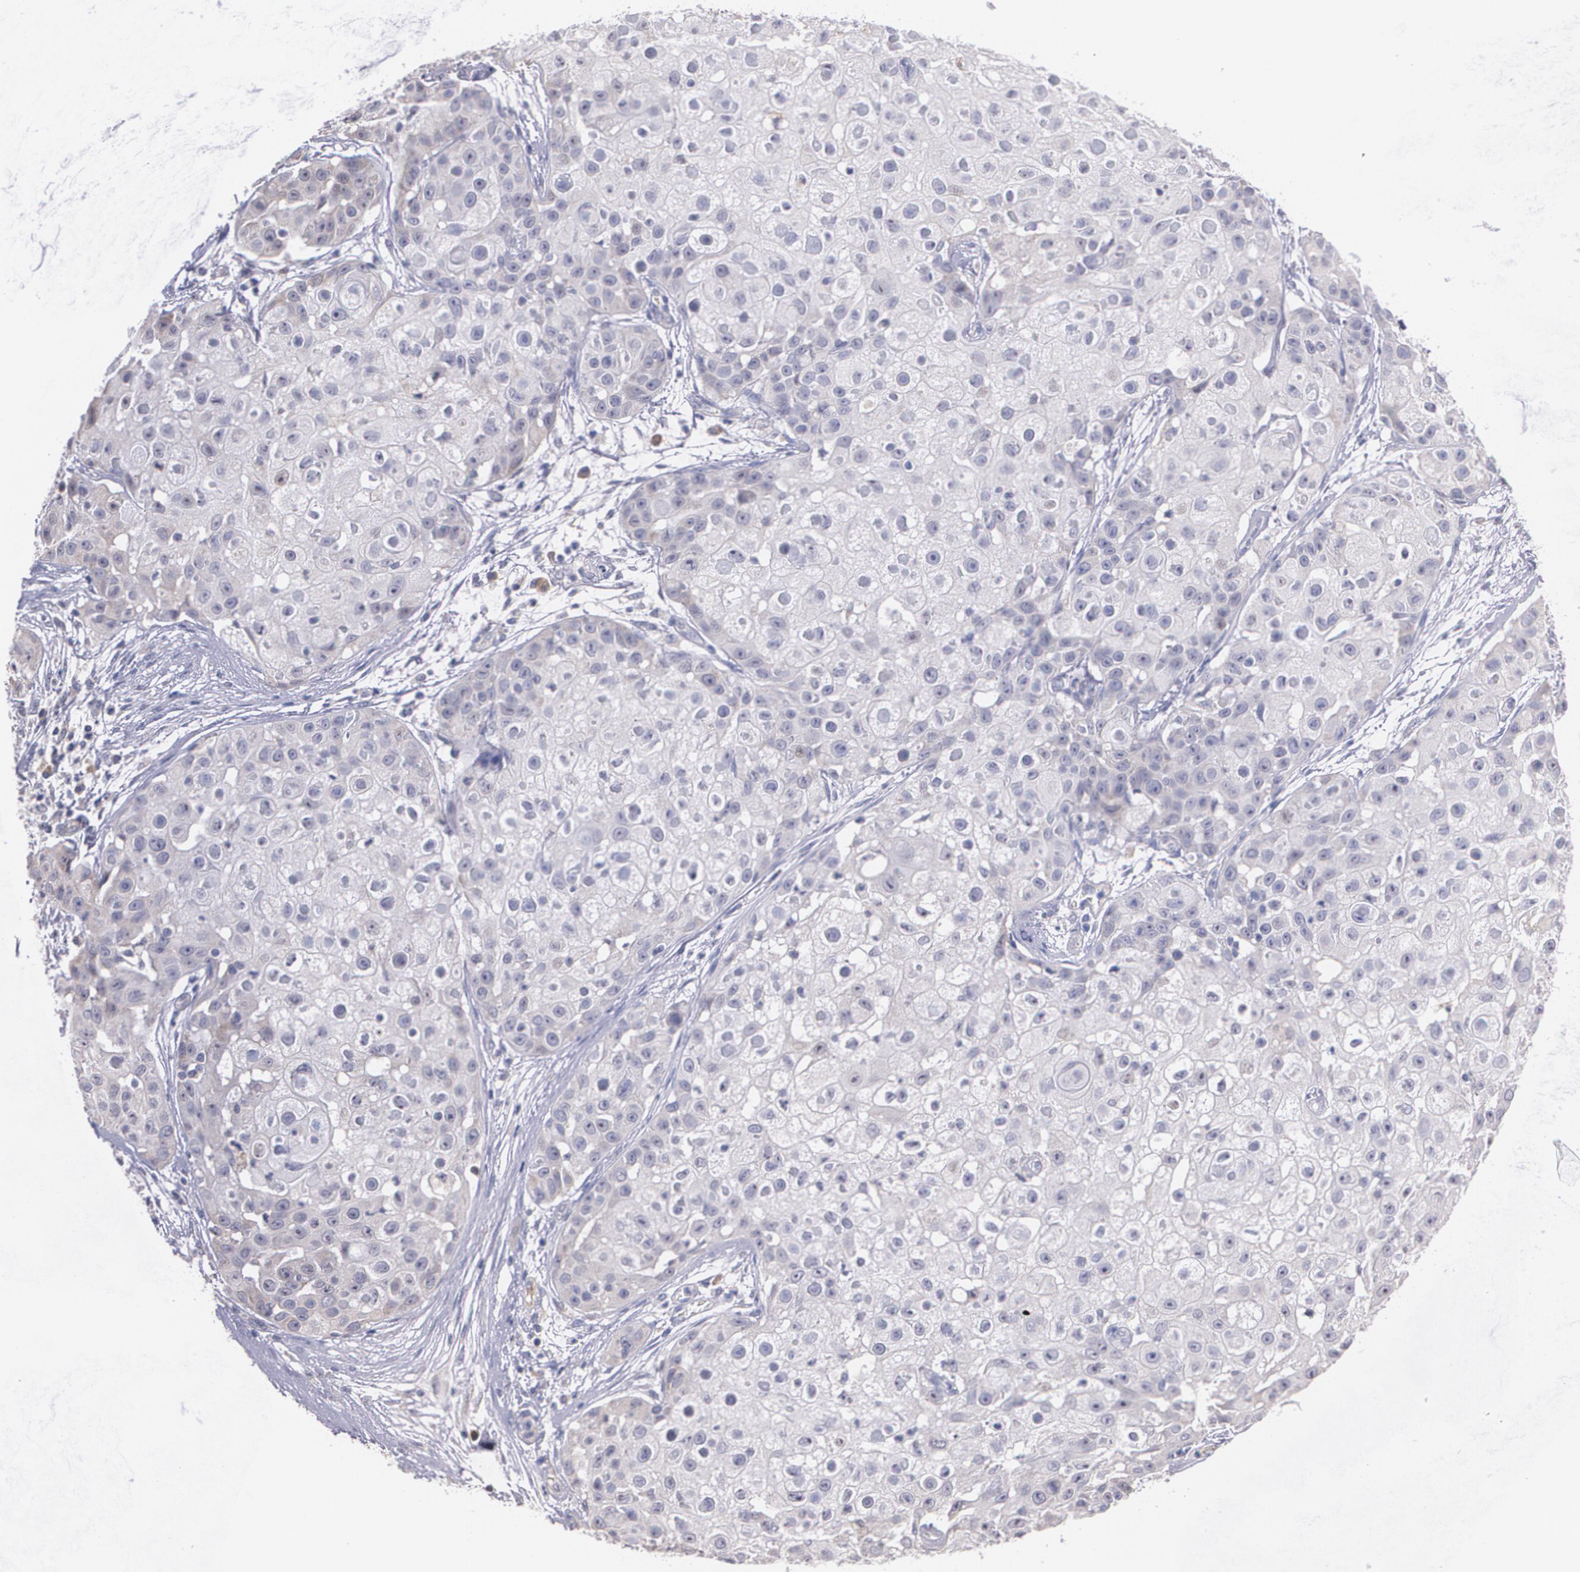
{"staining": {"intensity": "weak", "quantity": "<25%", "location": "cytoplasmic/membranous"}, "tissue": "skin cancer", "cell_type": "Tumor cells", "image_type": "cancer", "snomed": [{"axis": "morphology", "description": "Squamous cell carcinoma, NOS"}, {"axis": "topography", "description": "Skin"}], "caption": "An IHC histopathology image of skin squamous cell carcinoma is shown. There is no staining in tumor cells of skin squamous cell carcinoma.", "gene": "AMBP", "patient": {"sex": "female", "age": 57}}